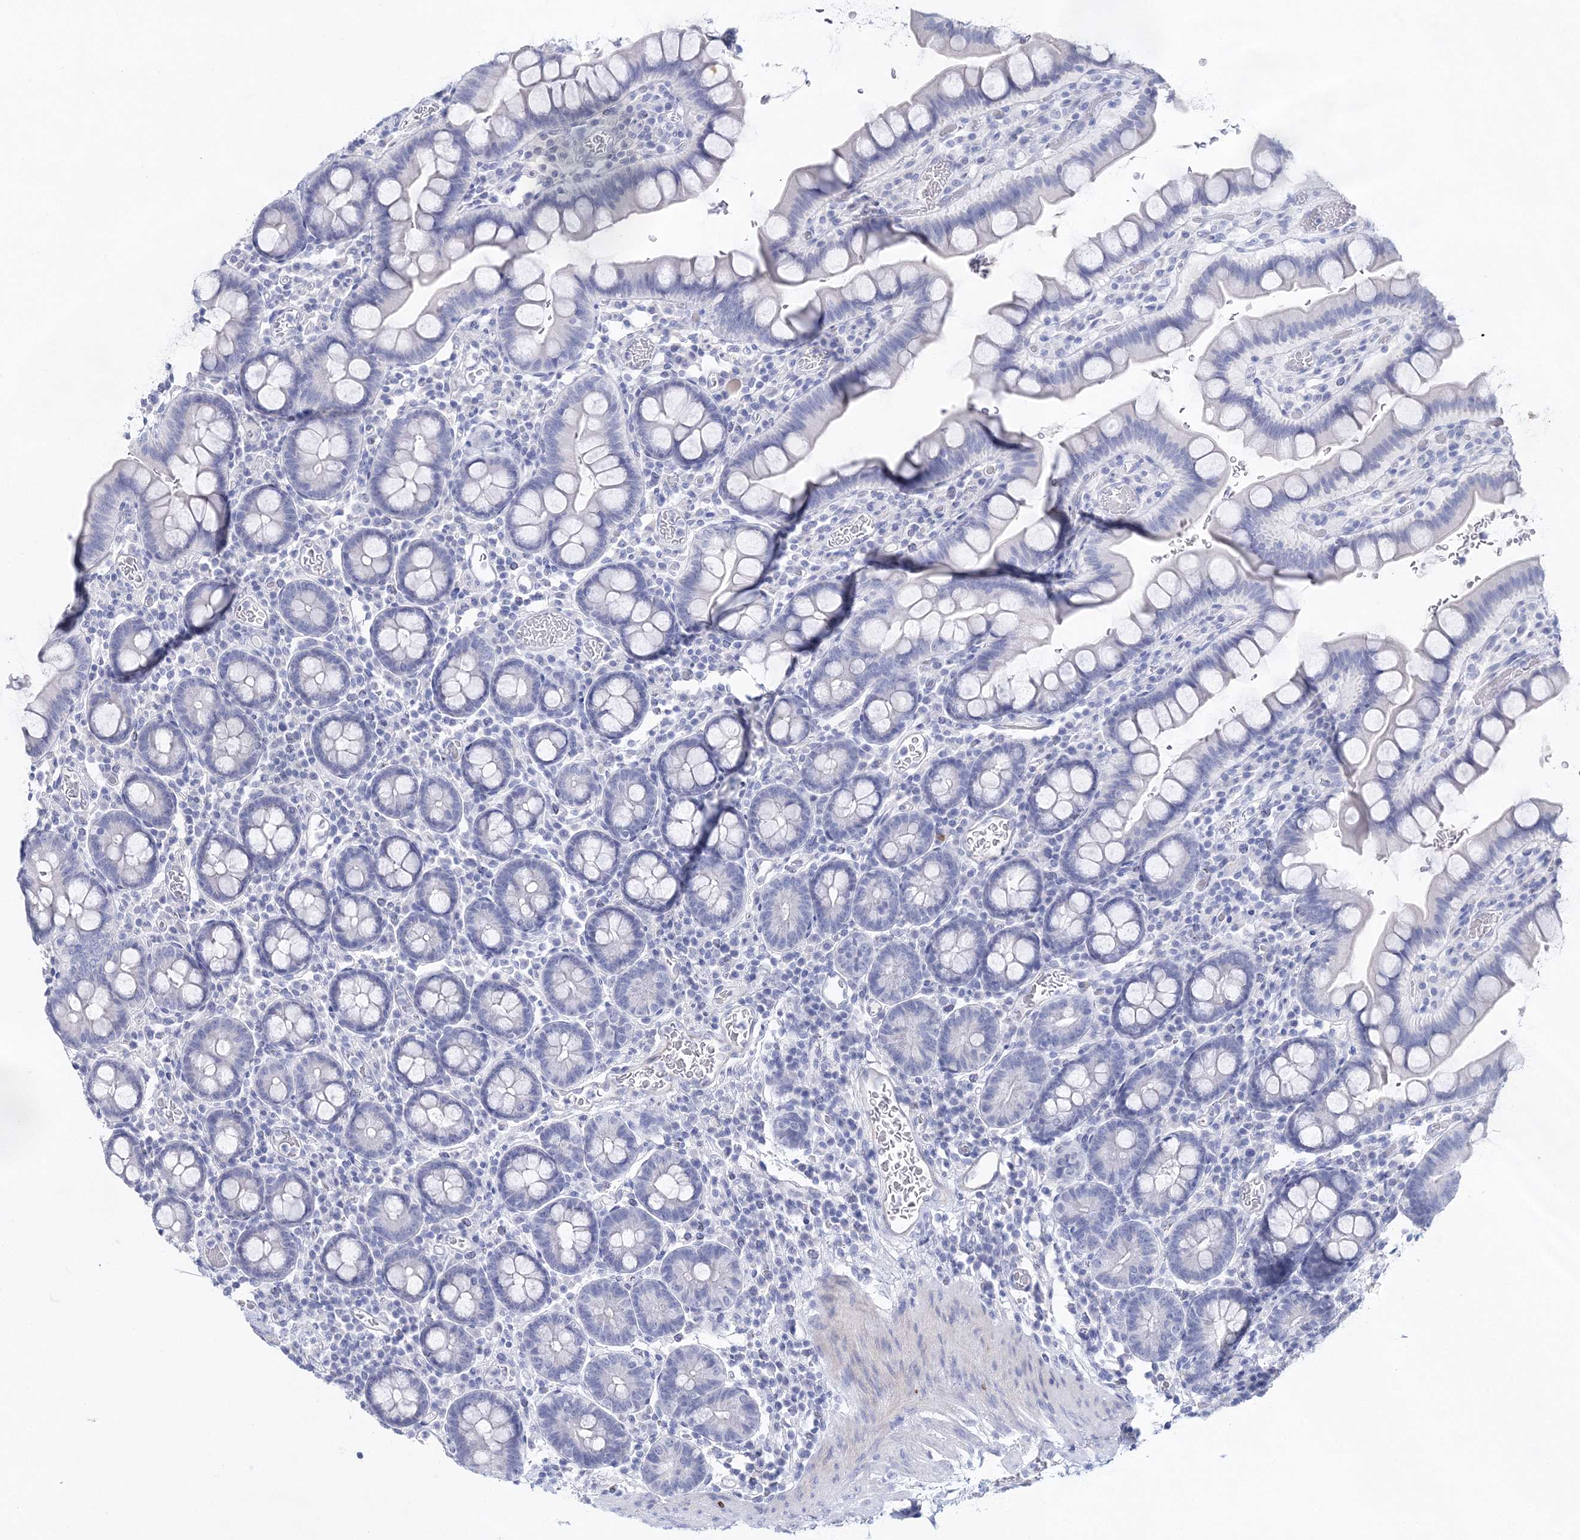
{"staining": {"intensity": "negative", "quantity": "none", "location": "none"}, "tissue": "small intestine", "cell_type": "Glandular cells", "image_type": "normal", "snomed": [{"axis": "morphology", "description": "Normal tissue, NOS"}, {"axis": "topography", "description": "Stomach, upper"}, {"axis": "topography", "description": "Stomach, lower"}, {"axis": "topography", "description": "Small intestine"}], "caption": "A photomicrograph of human small intestine is negative for staining in glandular cells. The staining is performed using DAB brown chromogen with nuclei counter-stained in using hematoxylin.", "gene": "MYOZ2", "patient": {"sex": "male", "age": 68}}